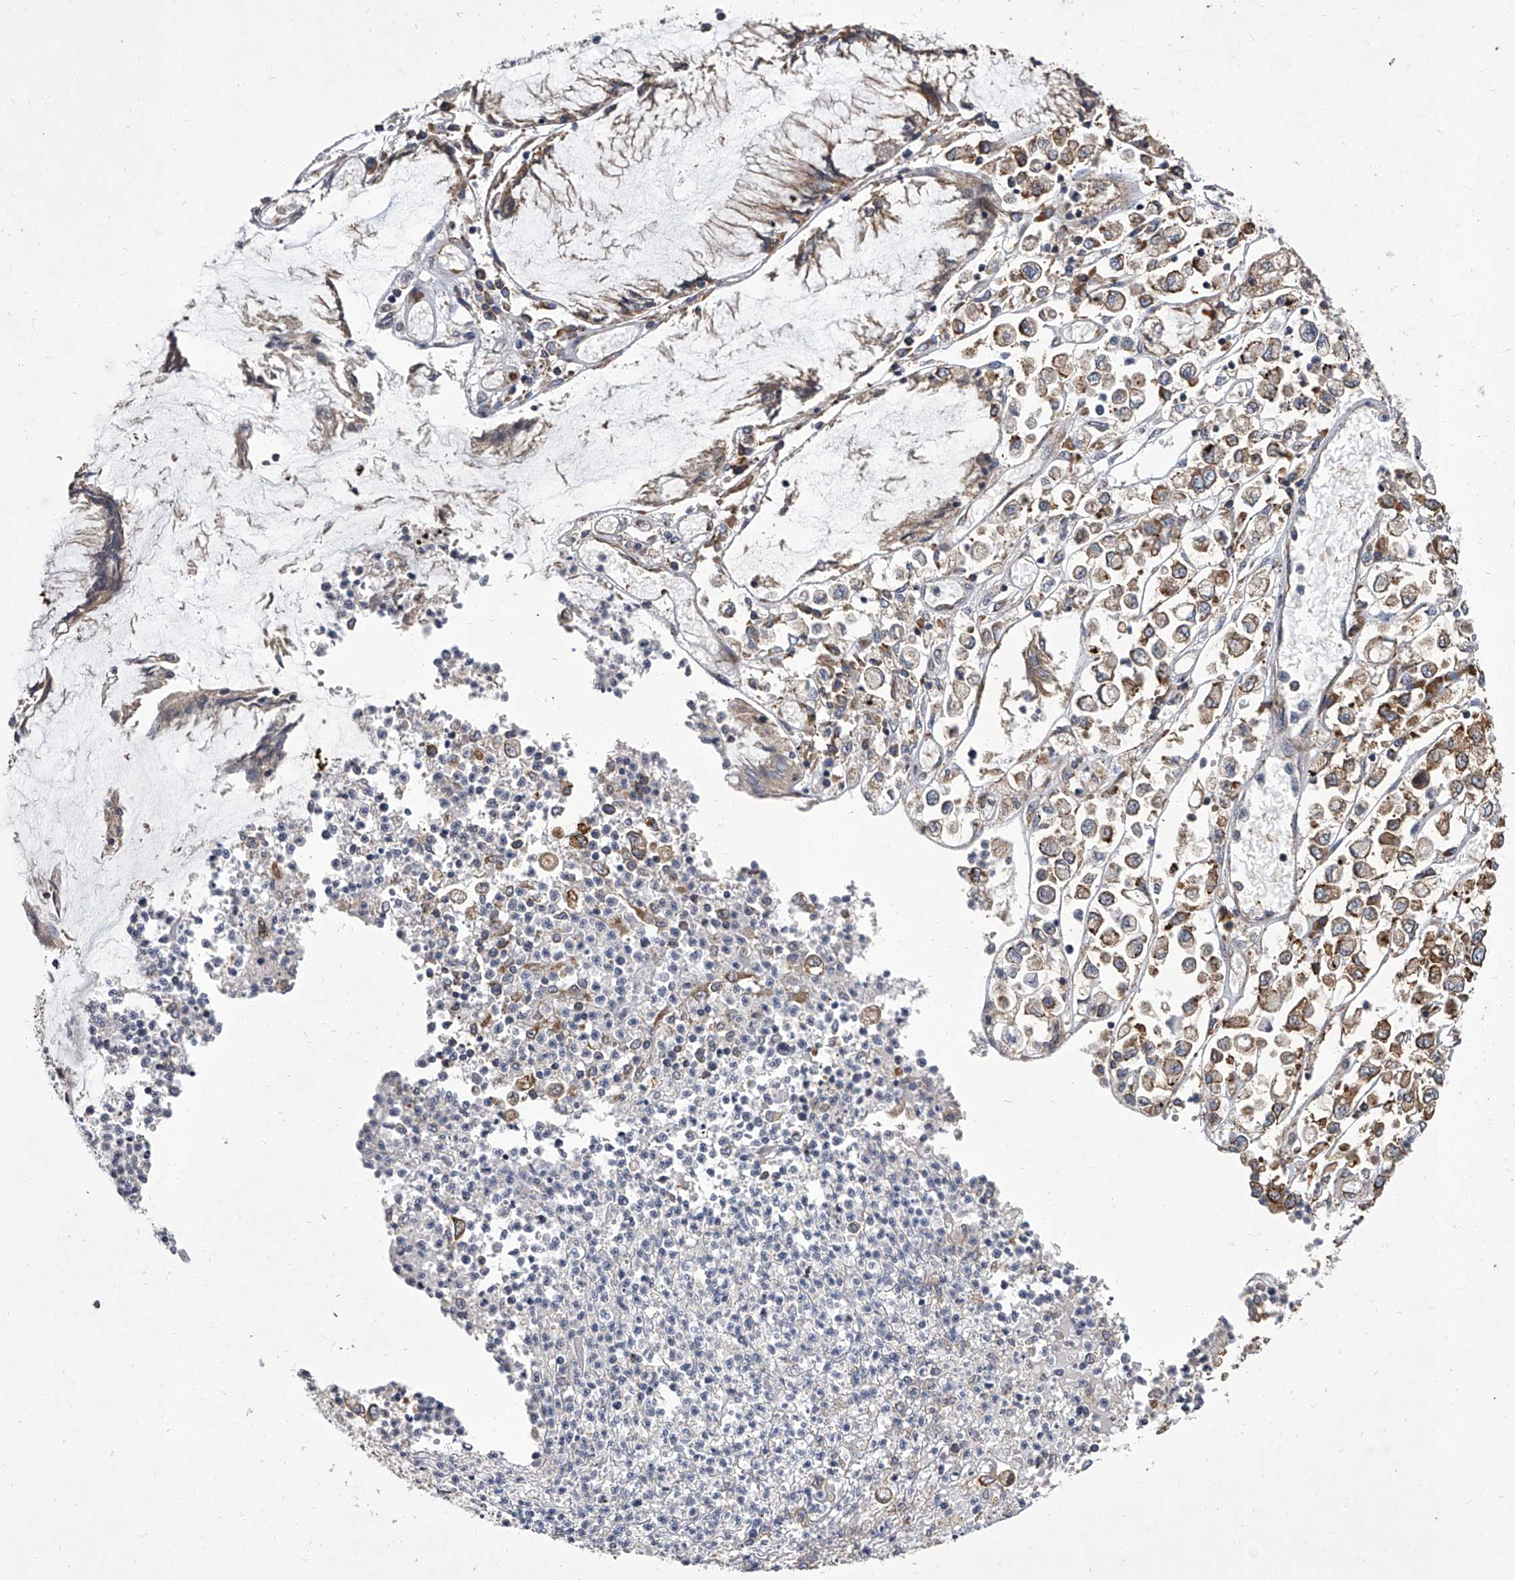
{"staining": {"intensity": "moderate", "quantity": ">75%", "location": "cytoplasmic/membranous"}, "tissue": "stomach cancer", "cell_type": "Tumor cells", "image_type": "cancer", "snomed": [{"axis": "morphology", "description": "Adenocarcinoma, NOS"}, {"axis": "topography", "description": "Stomach"}], "caption": "Stomach cancer (adenocarcinoma) tissue shows moderate cytoplasmic/membranous expression in approximately >75% of tumor cells, visualized by immunohistochemistry.", "gene": "EIF2S2", "patient": {"sex": "female", "age": 76}}